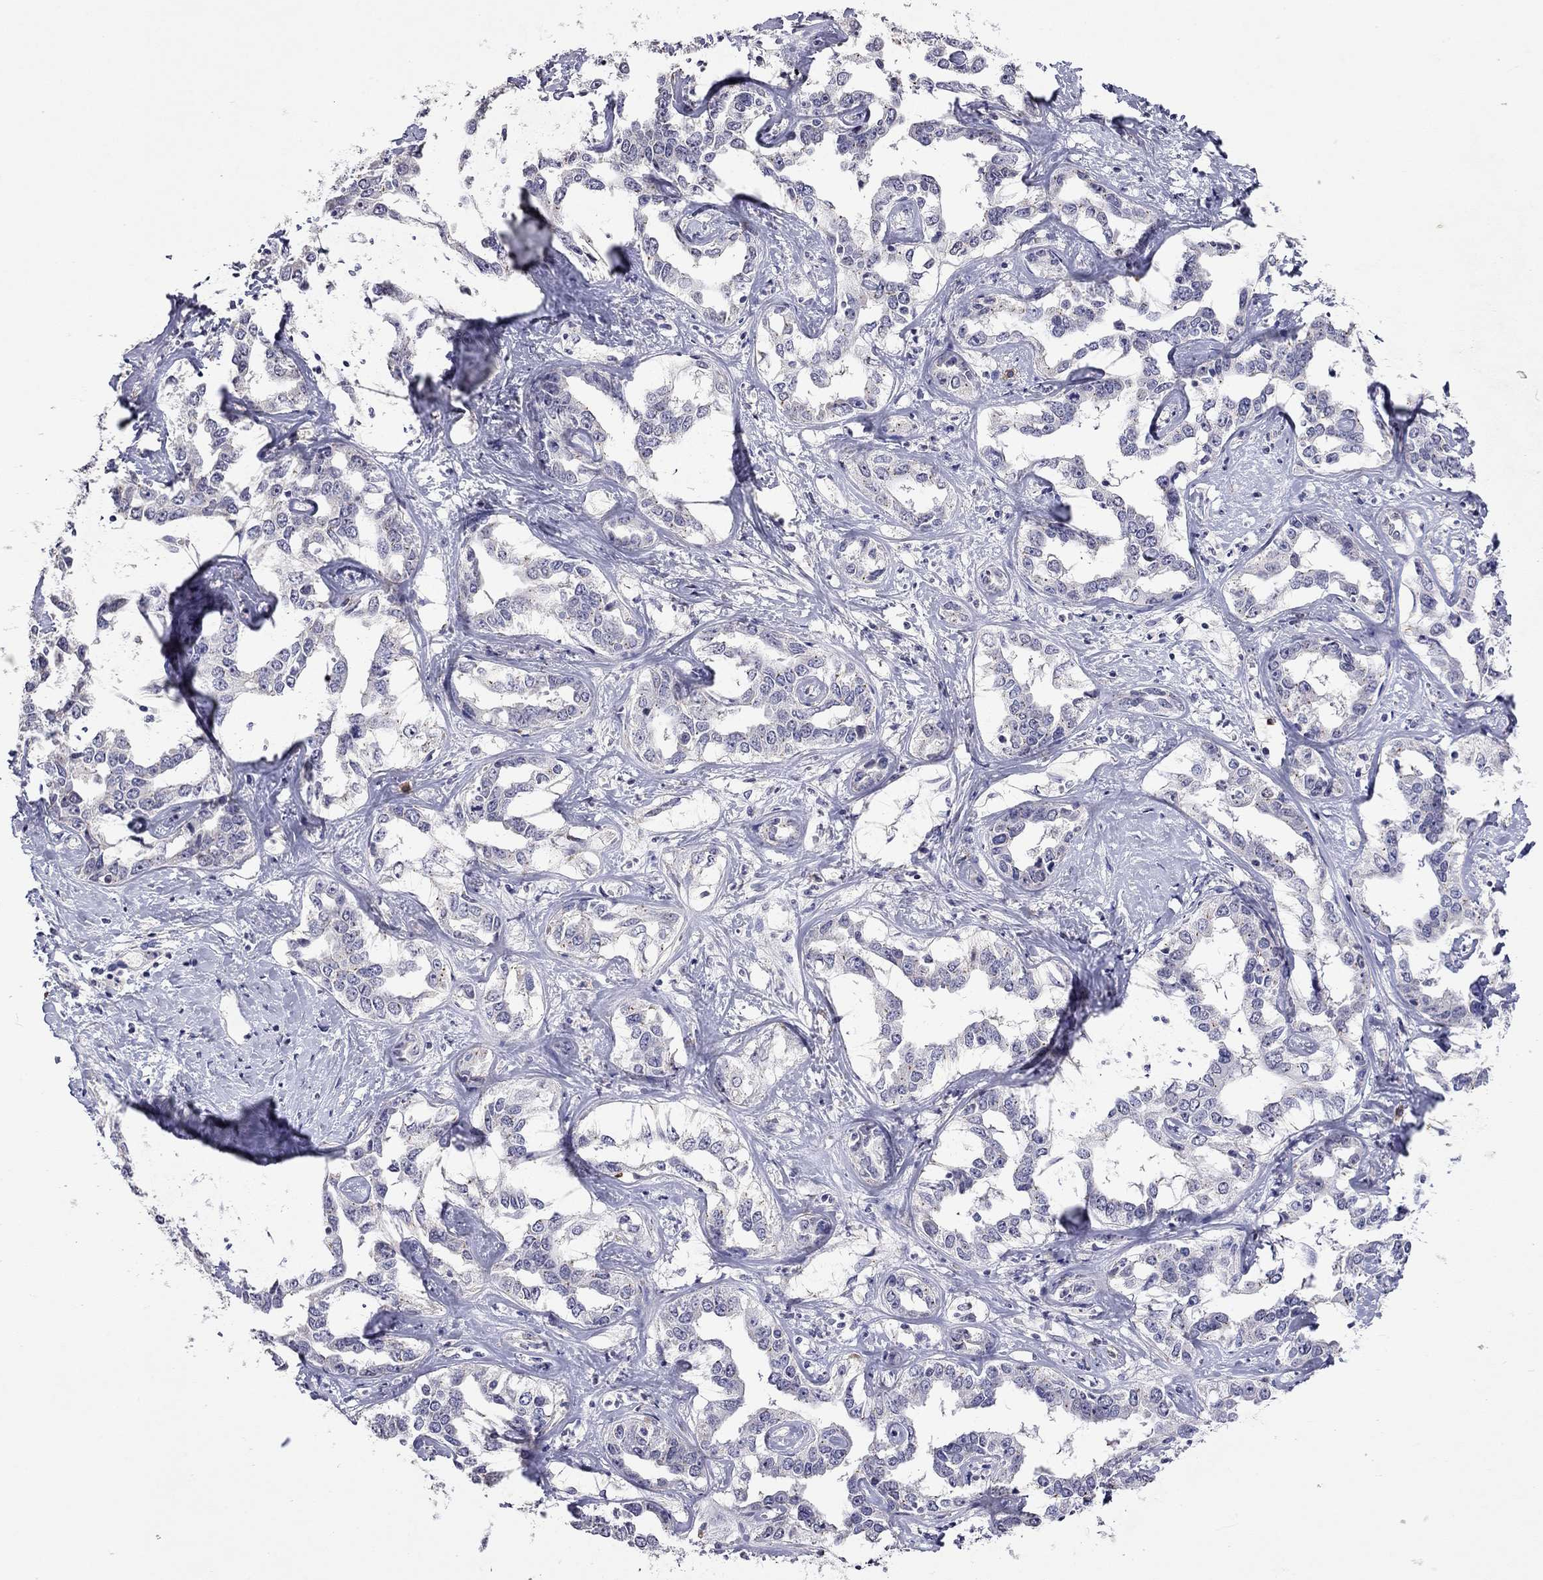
{"staining": {"intensity": "negative", "quantity": "none", "location": "none"}, "tissue": "liver cancer", "cell_type": "Tumor cells", "image_type": "cancer", "snomed": [{"axis": "morphology", "description": "Cholangiocarcinoma"}, {"axis": "topography", "description": "Liver"}], "caption": "DAB (3,3'-diaminobenzidine) immunohistochemical staining of liver cholangiocarcinoma displays no significant staining in tumor cells.", "gene": "WNK3", "patient": {"sex": "male", "age": 59}}